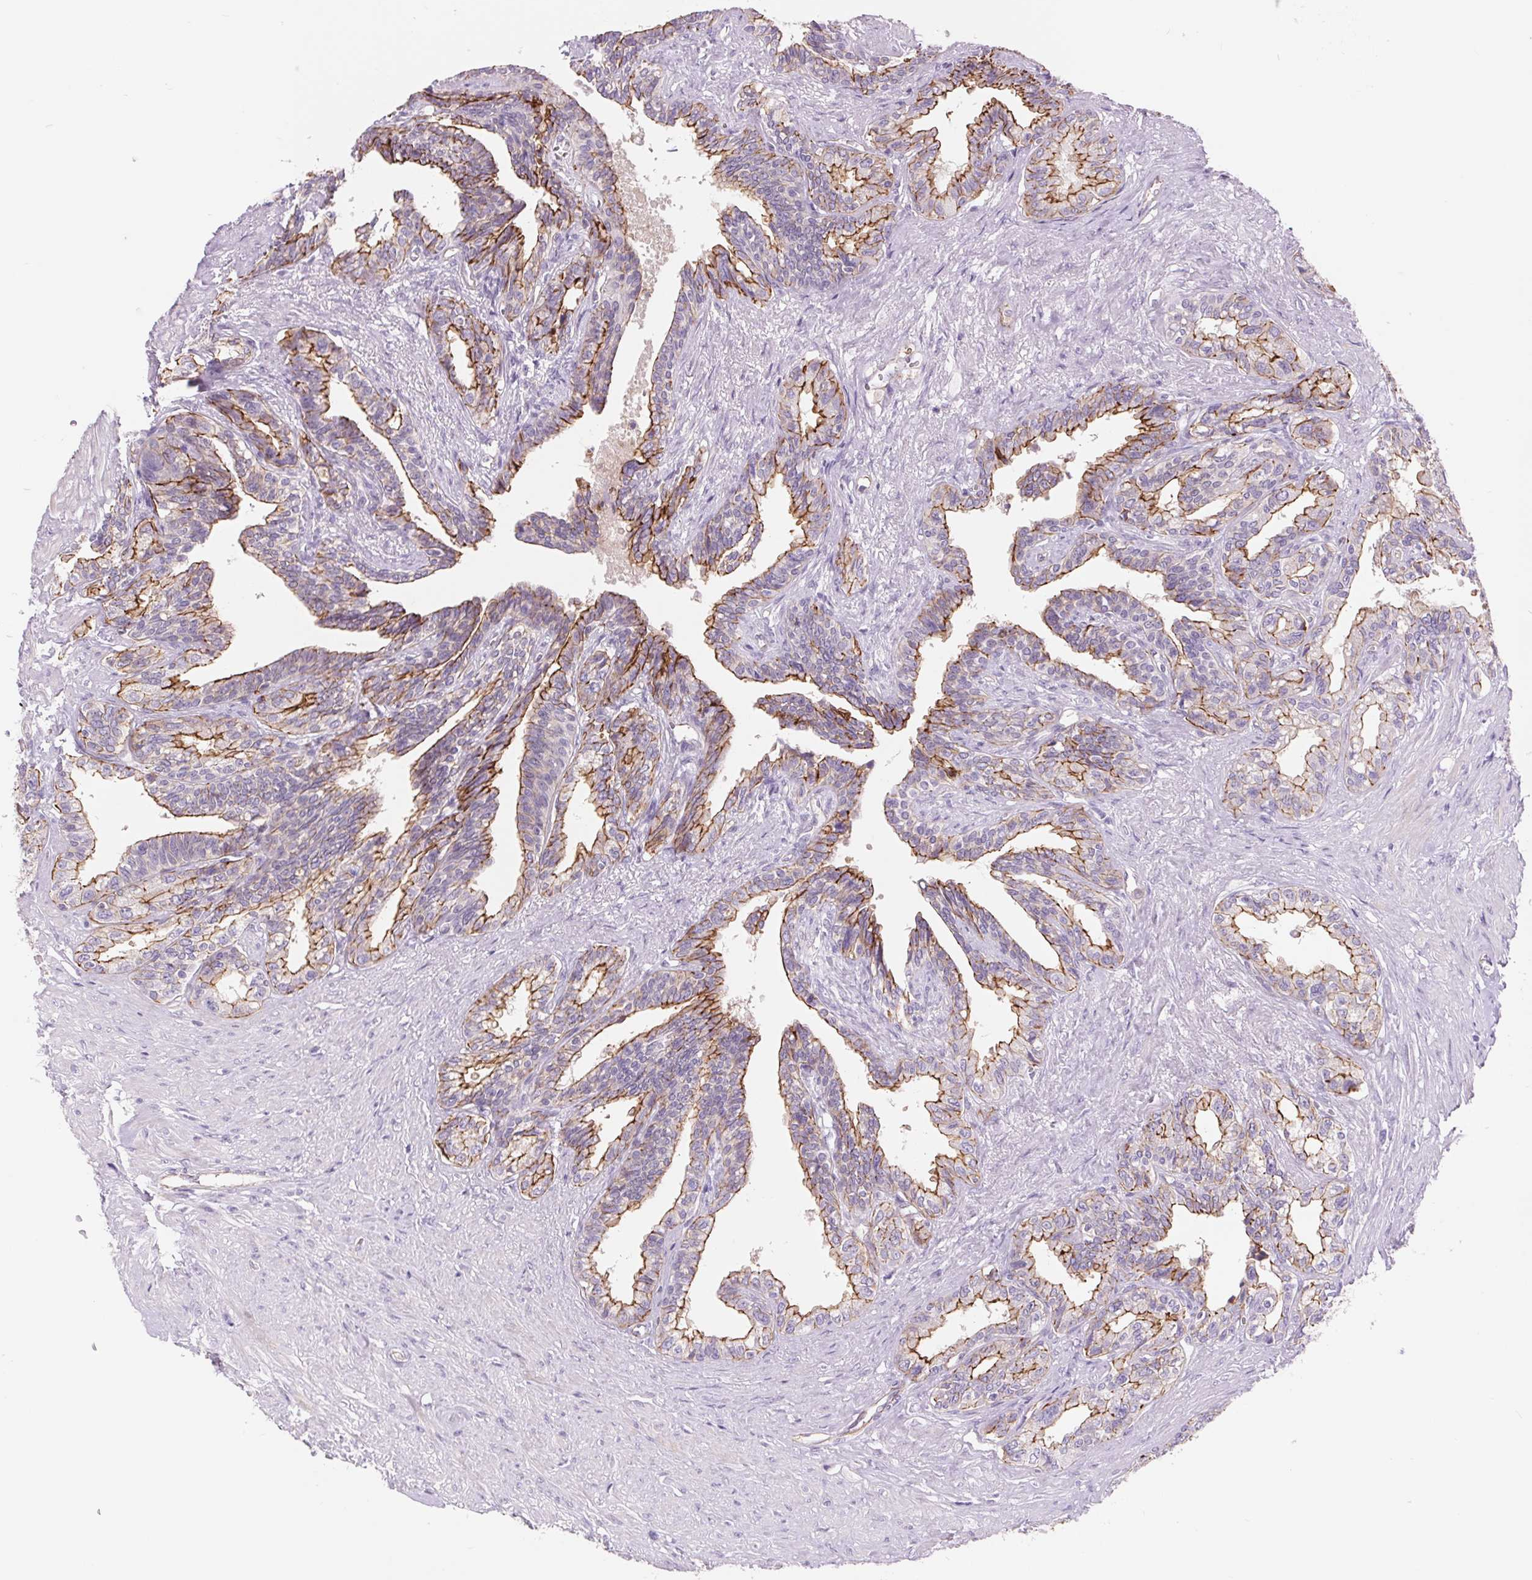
{"staining": {"intensity": "moderate", "quantity": "25%-75%", "location": "cytoplasmic/membranous"}, "tissue": "seminal vesicle", "cell_type": "Glandular cells", "image_type": "normal", "snomed": [{"axis": "morphology", "description": "Normal tissue, NOS"}, {"axis": "morphology", "description": "Urothelial carcinoma, NOS"}, {"axis": "topography", "description": "Urinary bladder"}, {"axis": "topography", "description": "Seminal veicle"}], "caption": "IHC (DAB (3,3'-diaminobenzidine)) staining of unremarkable human seminal vesicle displays moderate cytoplasmic/membranous protein staining in about 25%-75% of glandular cells.", "gene": "DIXDC1", "patient": {"sex": "male", "age": 76}}